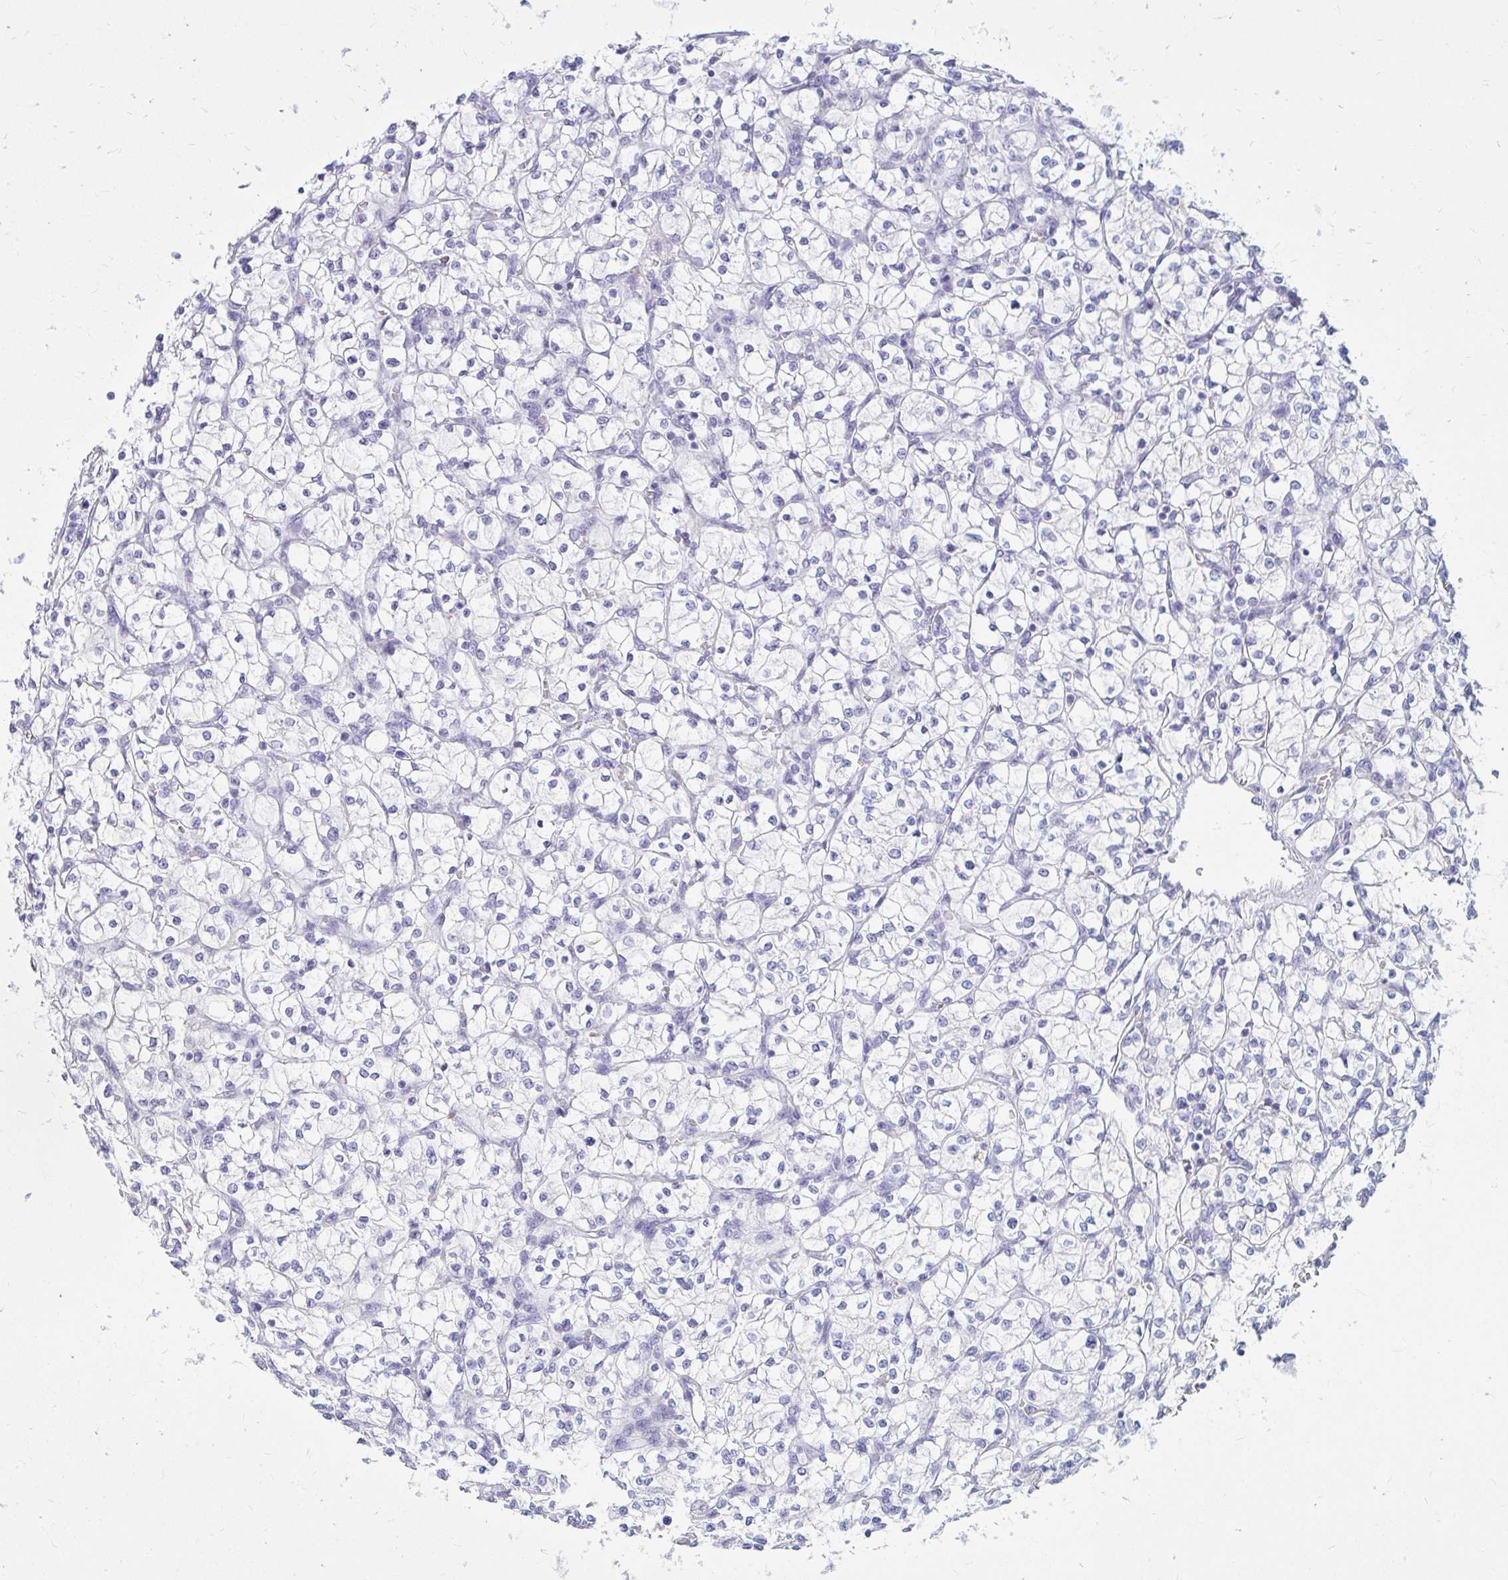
{"staining": {"intensity": "negative", "quantity": "none", "location": "none"}, "tissue": "renal cancer", "cell_type": "Tumor cells", "image_type": "cancer", "snomed": [{"axis": "morphology", "description": "Adenocarcinoma, NOS"}, {"axis": "topography", "description": "Kidney"}], "caption": "Immunohistochemistry (IHC) photomicrograph of human renal cancer (adenocarcinoma) stained for a protein (brown), which demonstrates no expression in tumor cells.", "gene": "NANOGNB", "patient": {"sex": "female", "age": 64}}